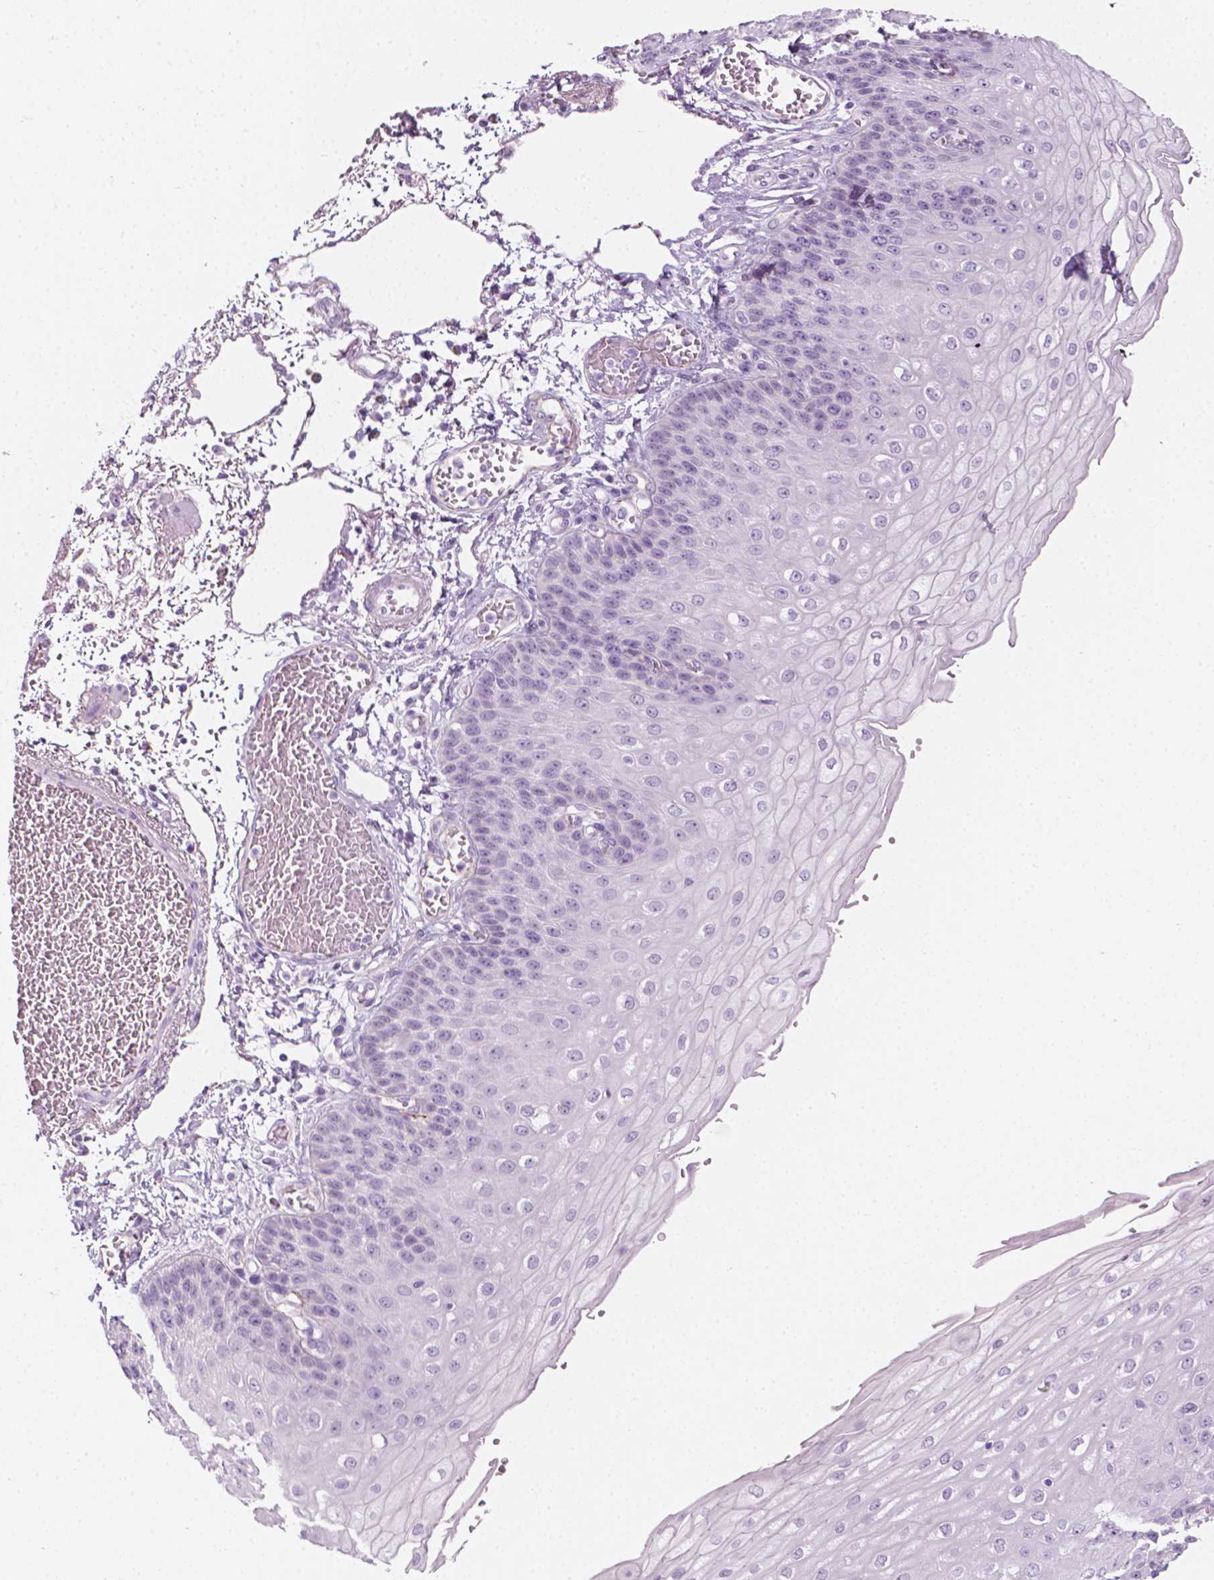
{"staining": {"intensity": "negative", "quantity": "none", "location": "none"}, "tissue": "esophagus", "cell_type": "Squamous epithelial cells", "image_type": "normal", "snomed": [{"axis": "morphology", "description": "Normal tissue, NOS"}, {"axis": "morphology", "description": "Adenocarcinoma, NOS"}, {"axis": "topography", "description": "Esophagus"}], "caption": "High magnification brightfield microscopy of normal esophagus stained with DAB (brown) and counterstained with hematoxylin (blue): squamous epithelial cells show no significant positivity. (Stains: DAB (3,3'-diaminobenzidine) immunohistochemistry with hematoxylin counter stain, Microscopy: brightfield microscopy at high magnification).", "gene": "SCG3", "patient": {"sex": "male", "age": 81}}